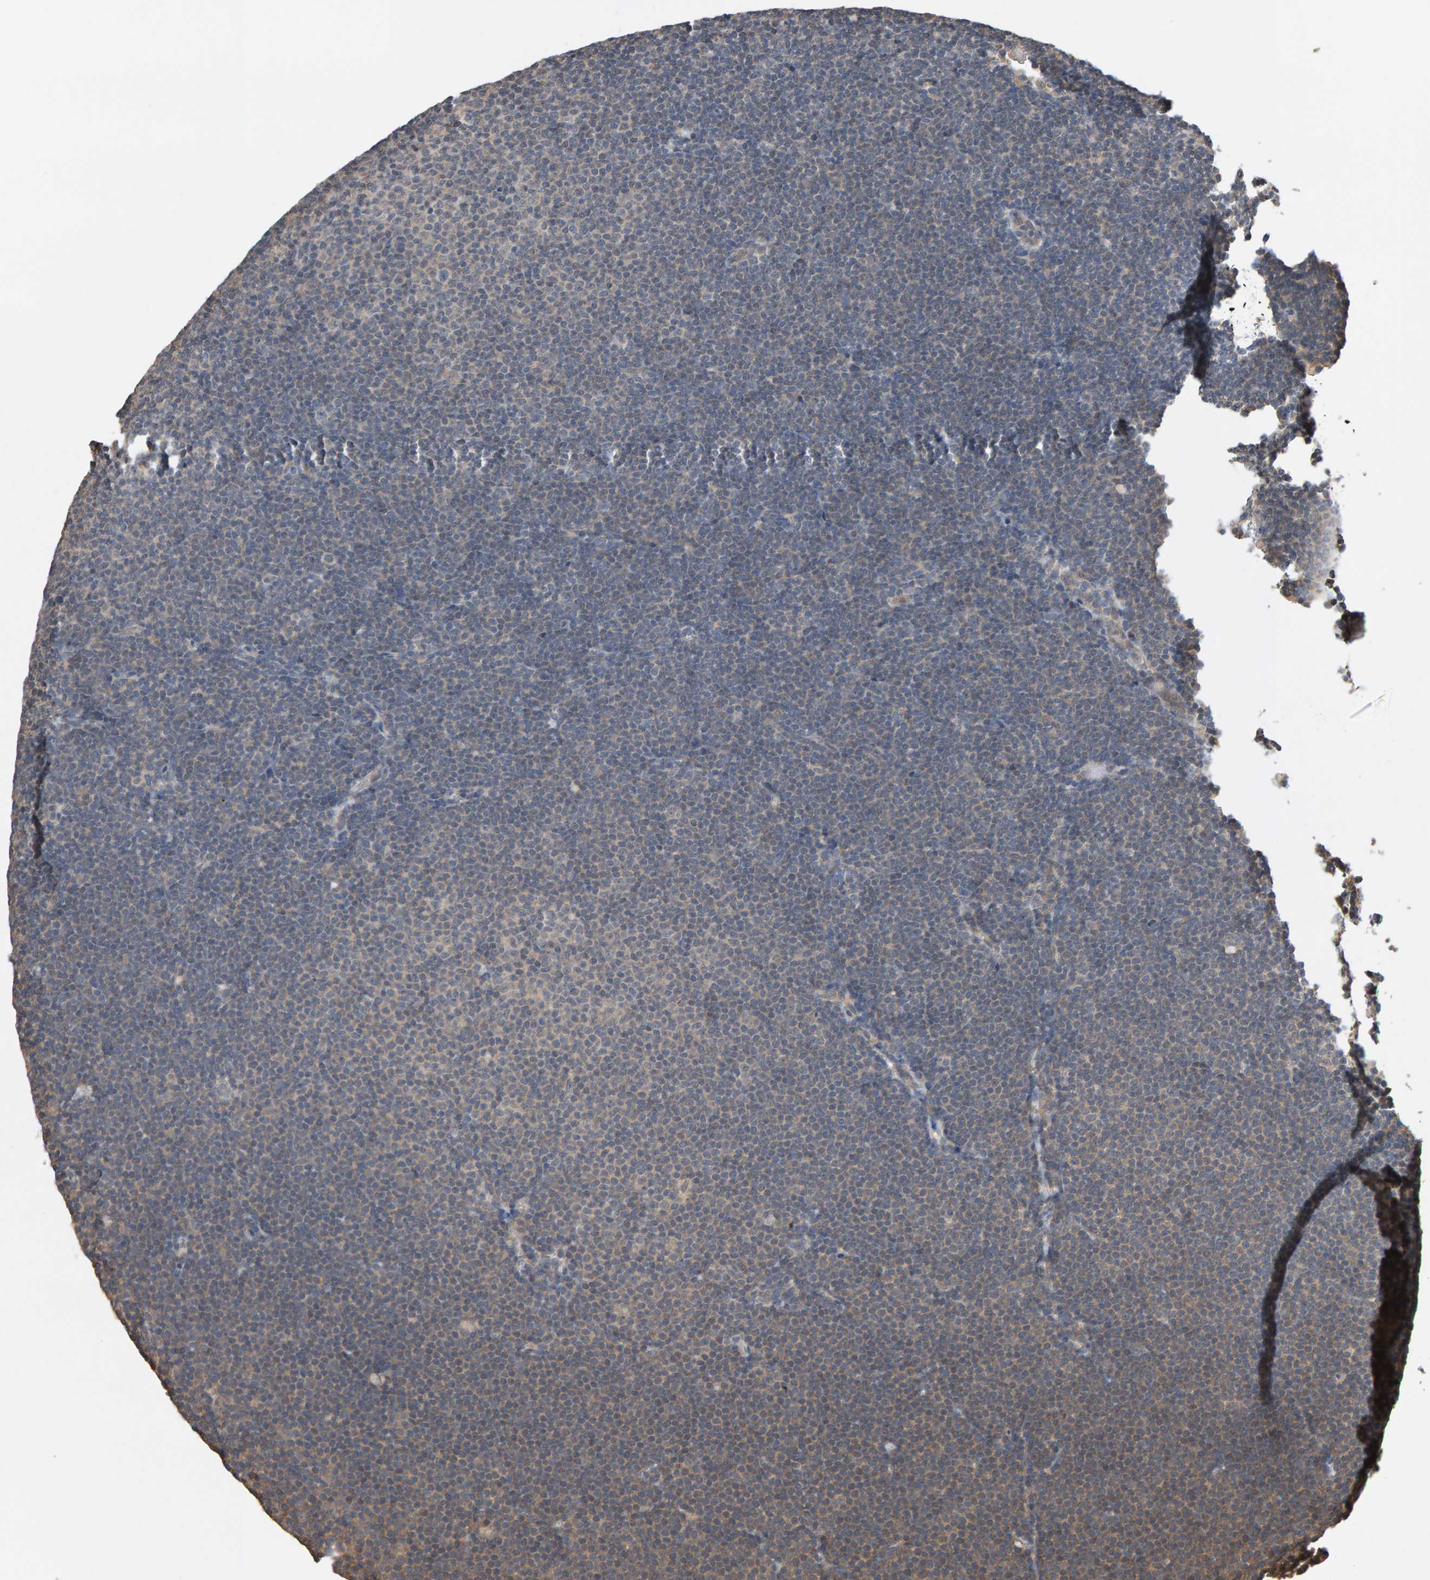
{"staining": {"intensity": "weak", "quantity": "<25%", "location": "cytoplasmic/membranous"}, "tissue": "lymphoma", "cell_type": "Tumor cells", "image_type": "cancer", "snomed": [{"axis": "morphology", "description": "Malignant lymphoma, non-Hodgkin's type, Low grade"}, {"axis": "topography", "description": "Lymph node"}], "caption": "Malignant lymphoma, non-Hodgkin's type (low-grade) was stained to show a protein in brown. There is no significant positivity in tumor cells. Nuclei are stained in blue.", "gene": "COASY", "patient": {"sex": "female", "age": 53}}